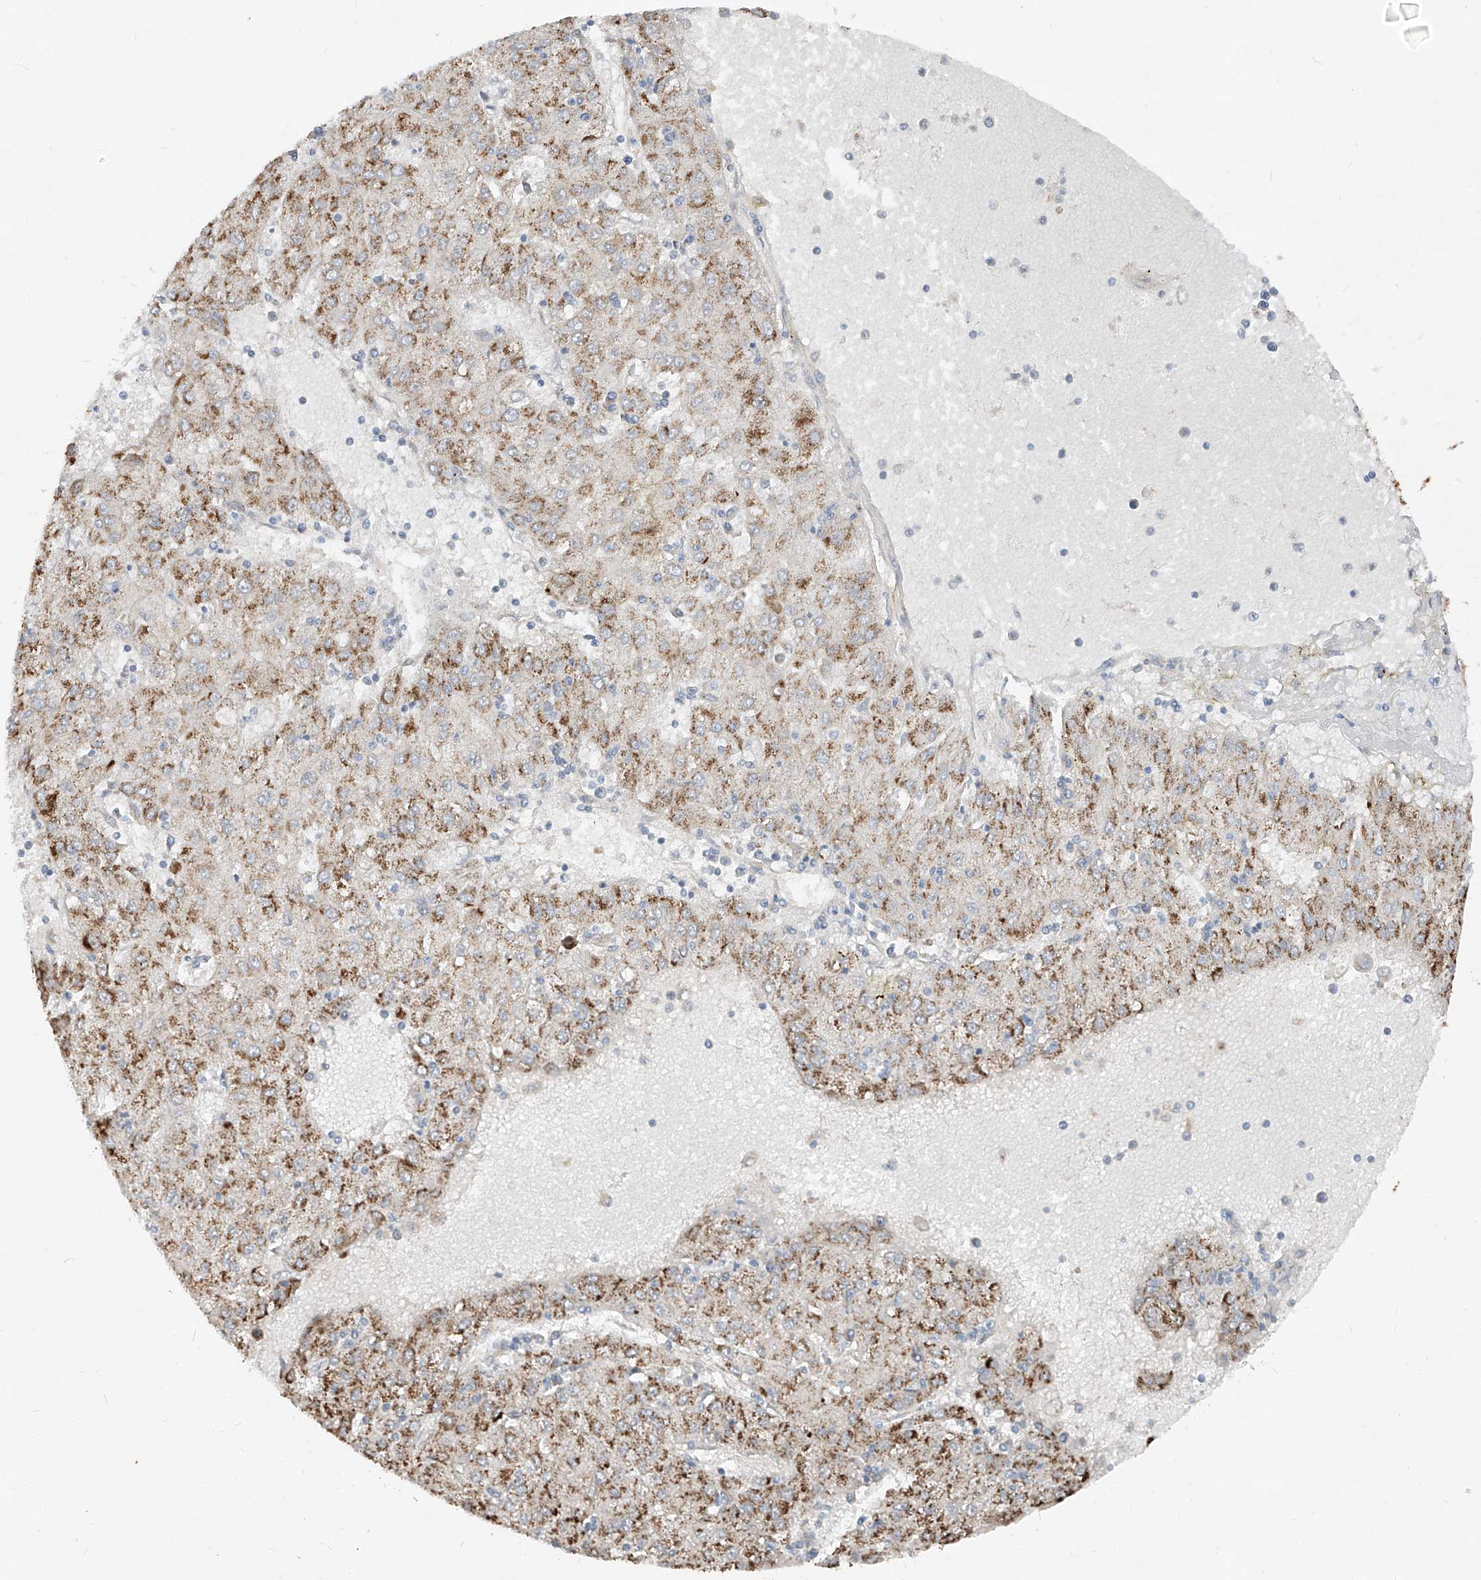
{"staining": {"intensity": "moderate", "quantity": ">75%", "location": "cytoplasmic/membranous"}, "tissue": "liver cancer", "cell_type": "Tumor cells", "image_type": "cancer", "snomed": [{"axis": "morphology", "description": "Carcinoma, Hepatocellular, NOS"}, {"axis": "topography", "description": "Liver"}], "caption": "Immunohistochemistry (DAB (3,3'-diaminobenzidine)) staining of human liver cancer (hepatocellular carcinoma) demonstrates moderate cytoplasmic/membranous protein staining in about >75% of tumor cells.", "gene": "ABCD3", "patient": {"sex": "male", "age": 72}}